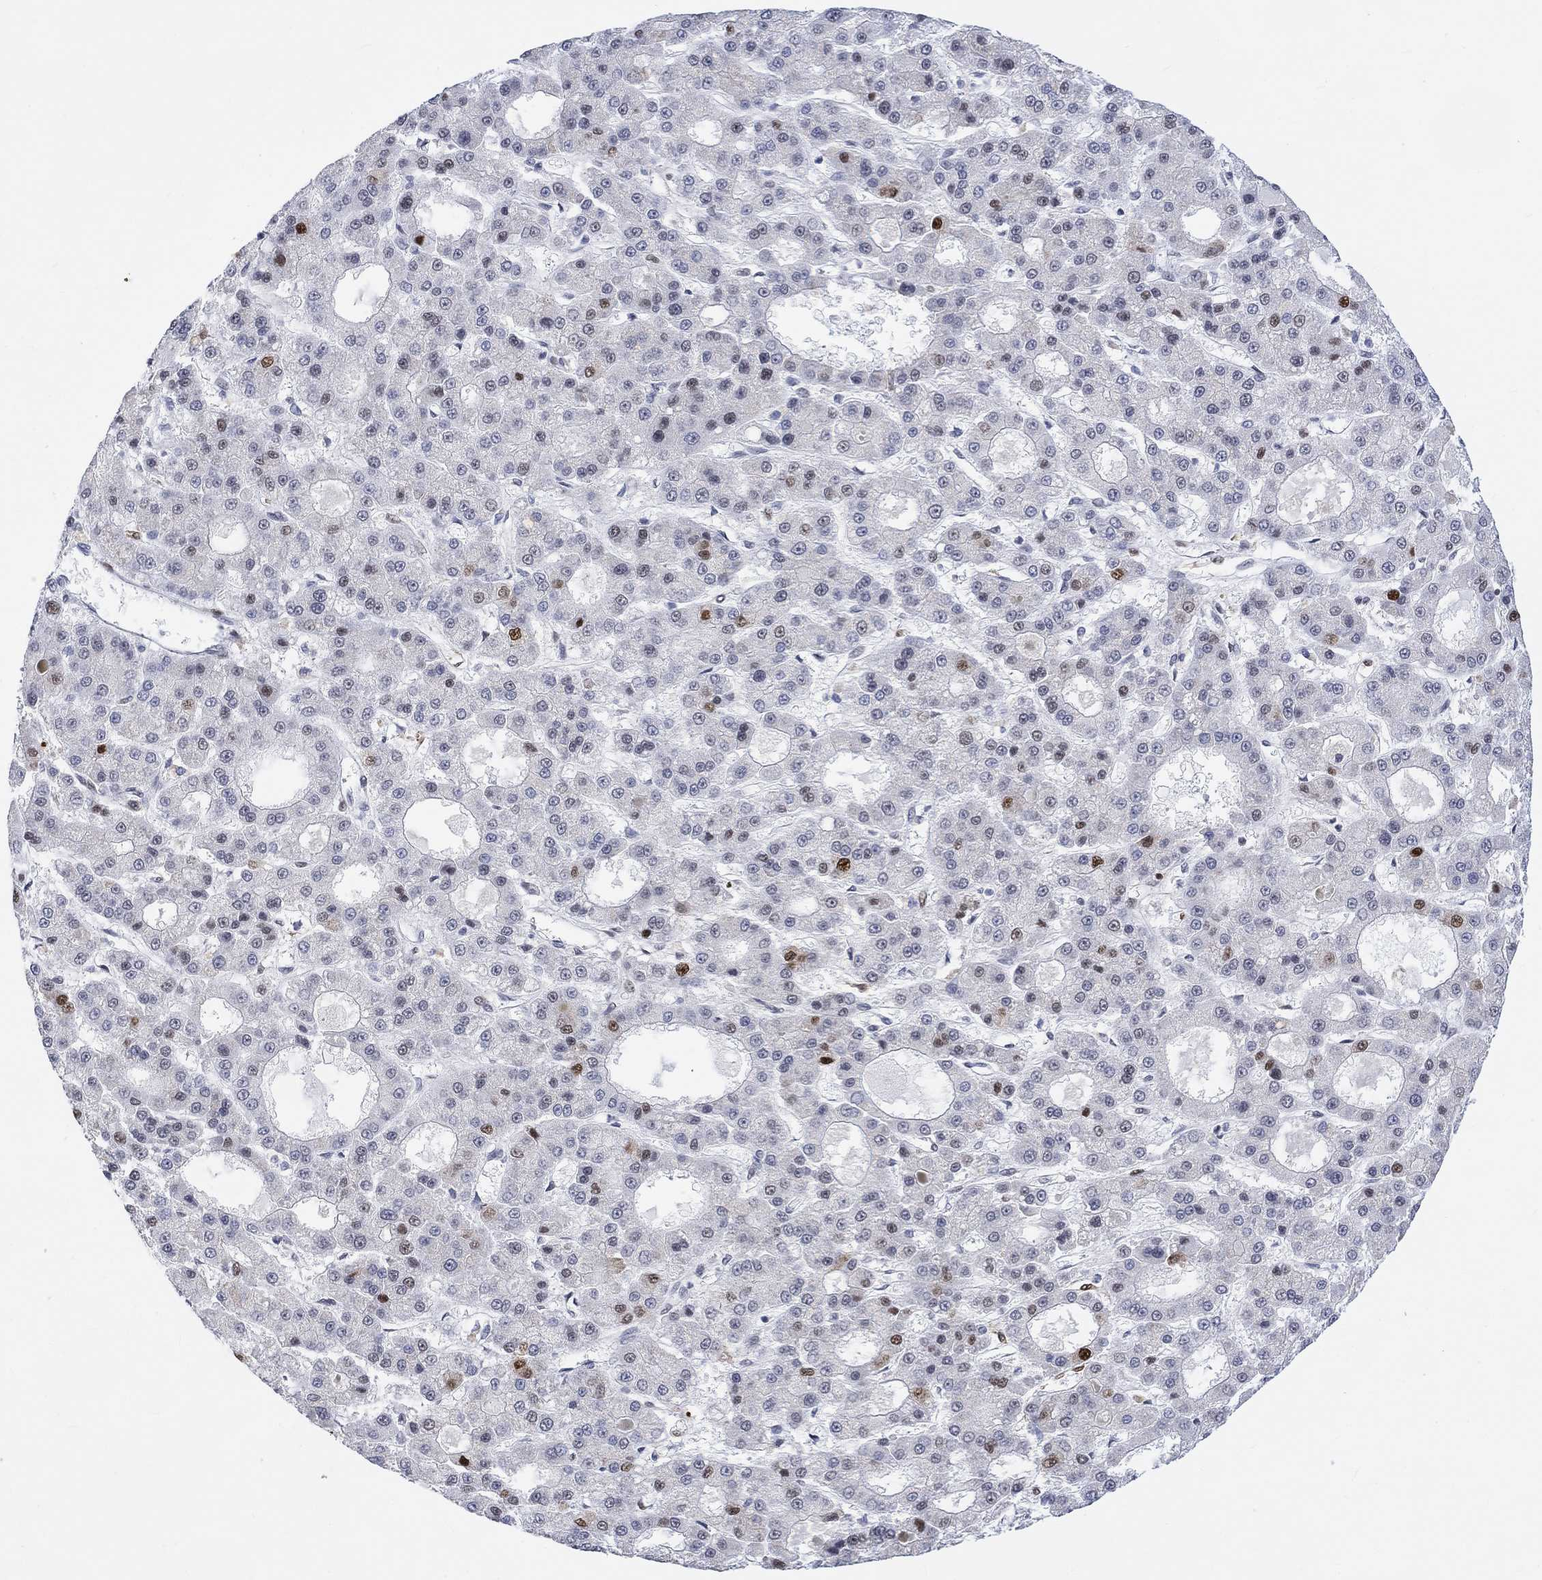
{"staining": {"intensity": "strong", "quantity": "<25%", "location": "nuclear"}, "tissue": "liver cancer", "cell_type": "Tumor cells", "image_type": "cancer", "snomed": [{"axis": "morphology", "description": "Carcinoma, Hepatocellular, NOS"}, {"axis": "topography", "description": "Liver"}], "caption": "Tumor cells exhibit medium levels of strong nuclear expression in about <25% of cells in human liver hepatocellular carcinoma.", "gene": "RAD54L2", "patient": {"sex": "male", "age": 70}}